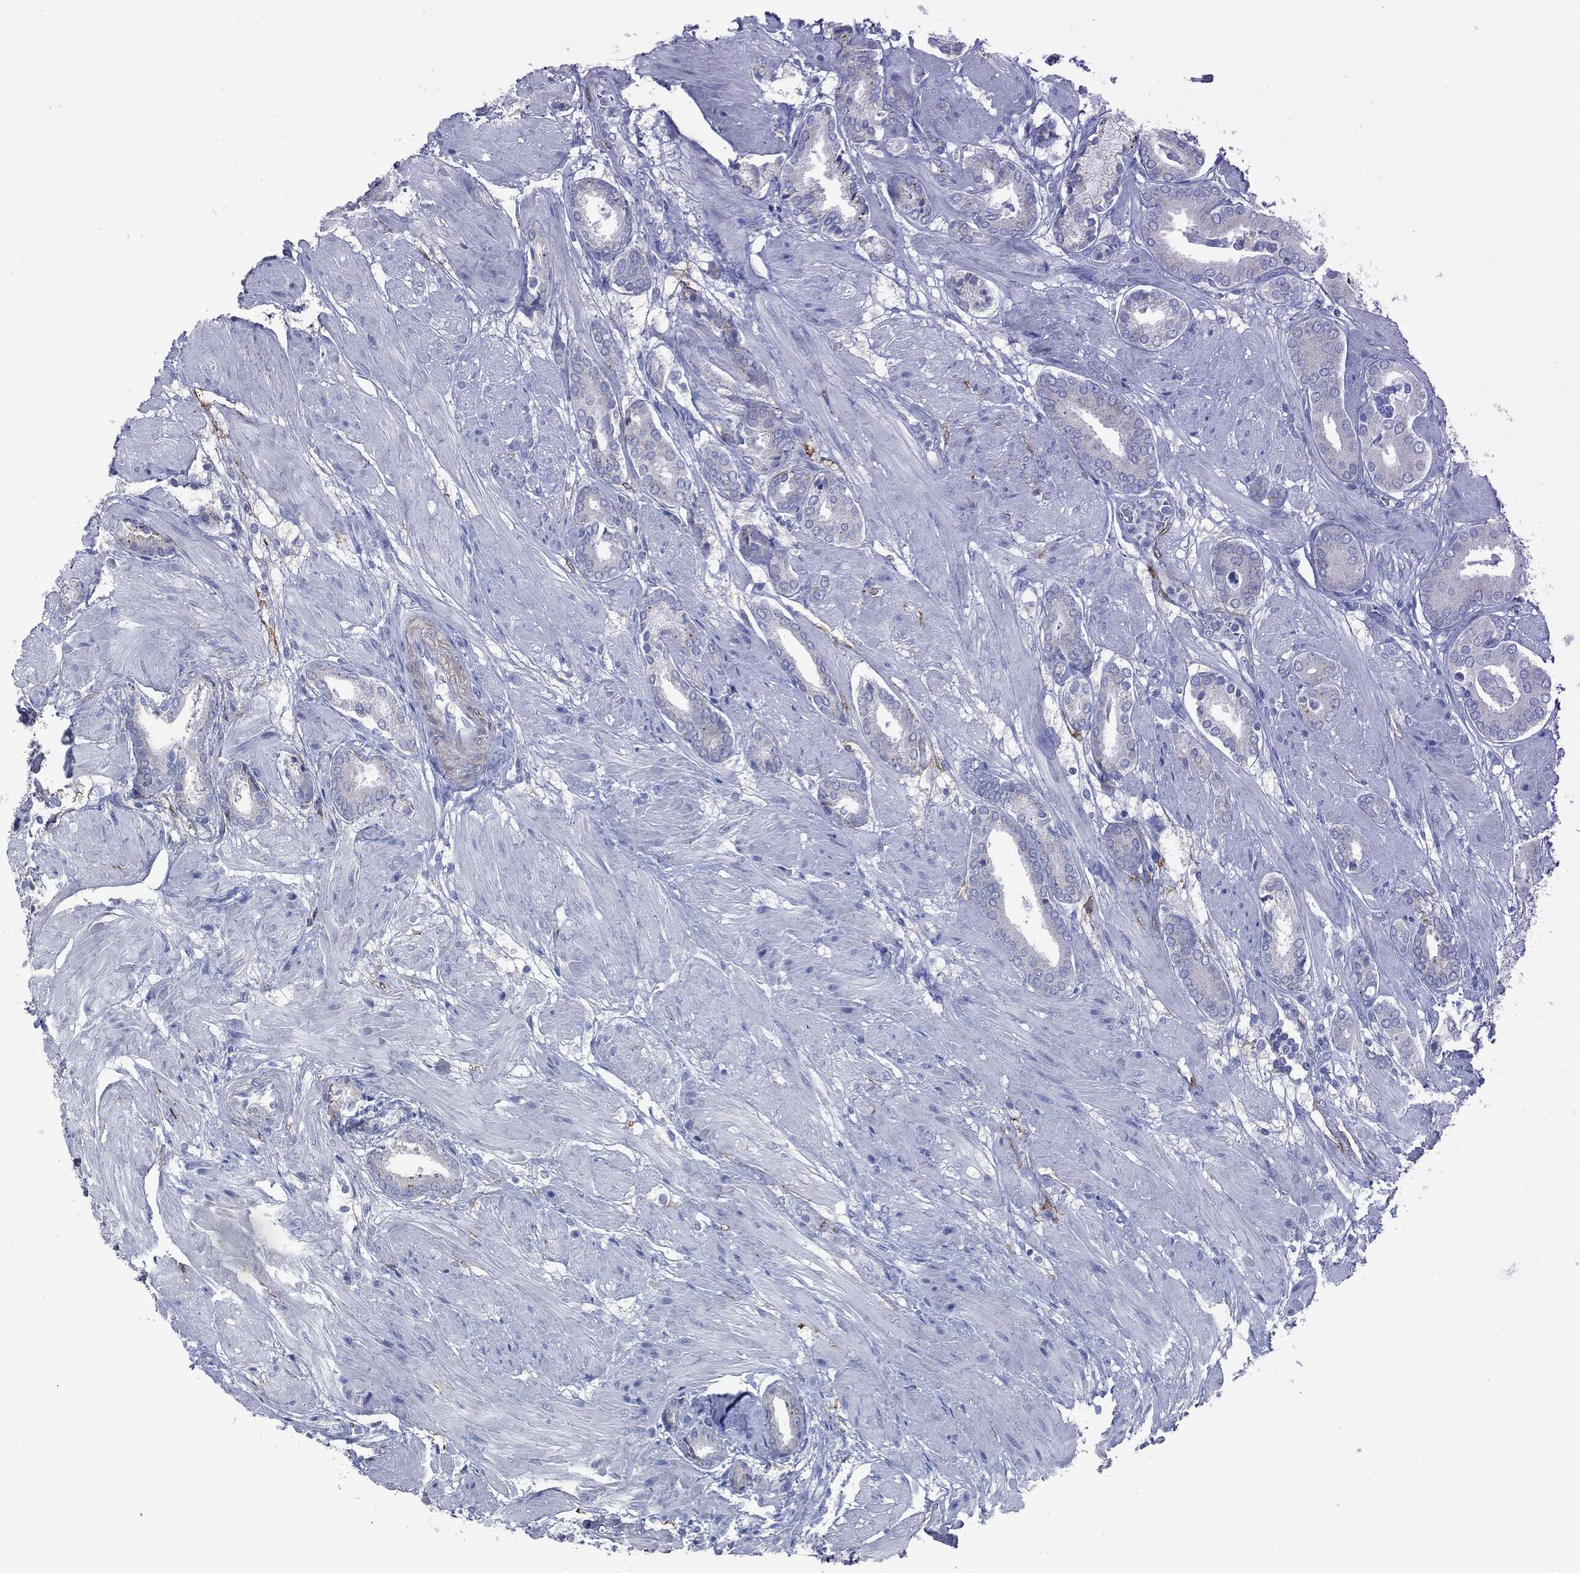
{"staining": {"intensity": "negative", "quantity": "none", "location": "none"}, "tissue": "prostate cancer", "cell_type": "Tumor cells", "image_type": "cancer", "snomed": [{"axis": "morphology", "description": "Adenocarcinoma, High grade"}, {"axis": "topography", "description": "Prostate"}], "caption": "An IHC histopathology image of prostate high-grade adenocarcinoma is shown. There is no staining in tumor cells of prostate high-grade adenocarcinoma. (Brightfield microscopy of DAB (3,3'-diaminobenzidine) IHC at high magnification).", "gene": "CAV3", "patient": {"sex": "male", "age": 56}}